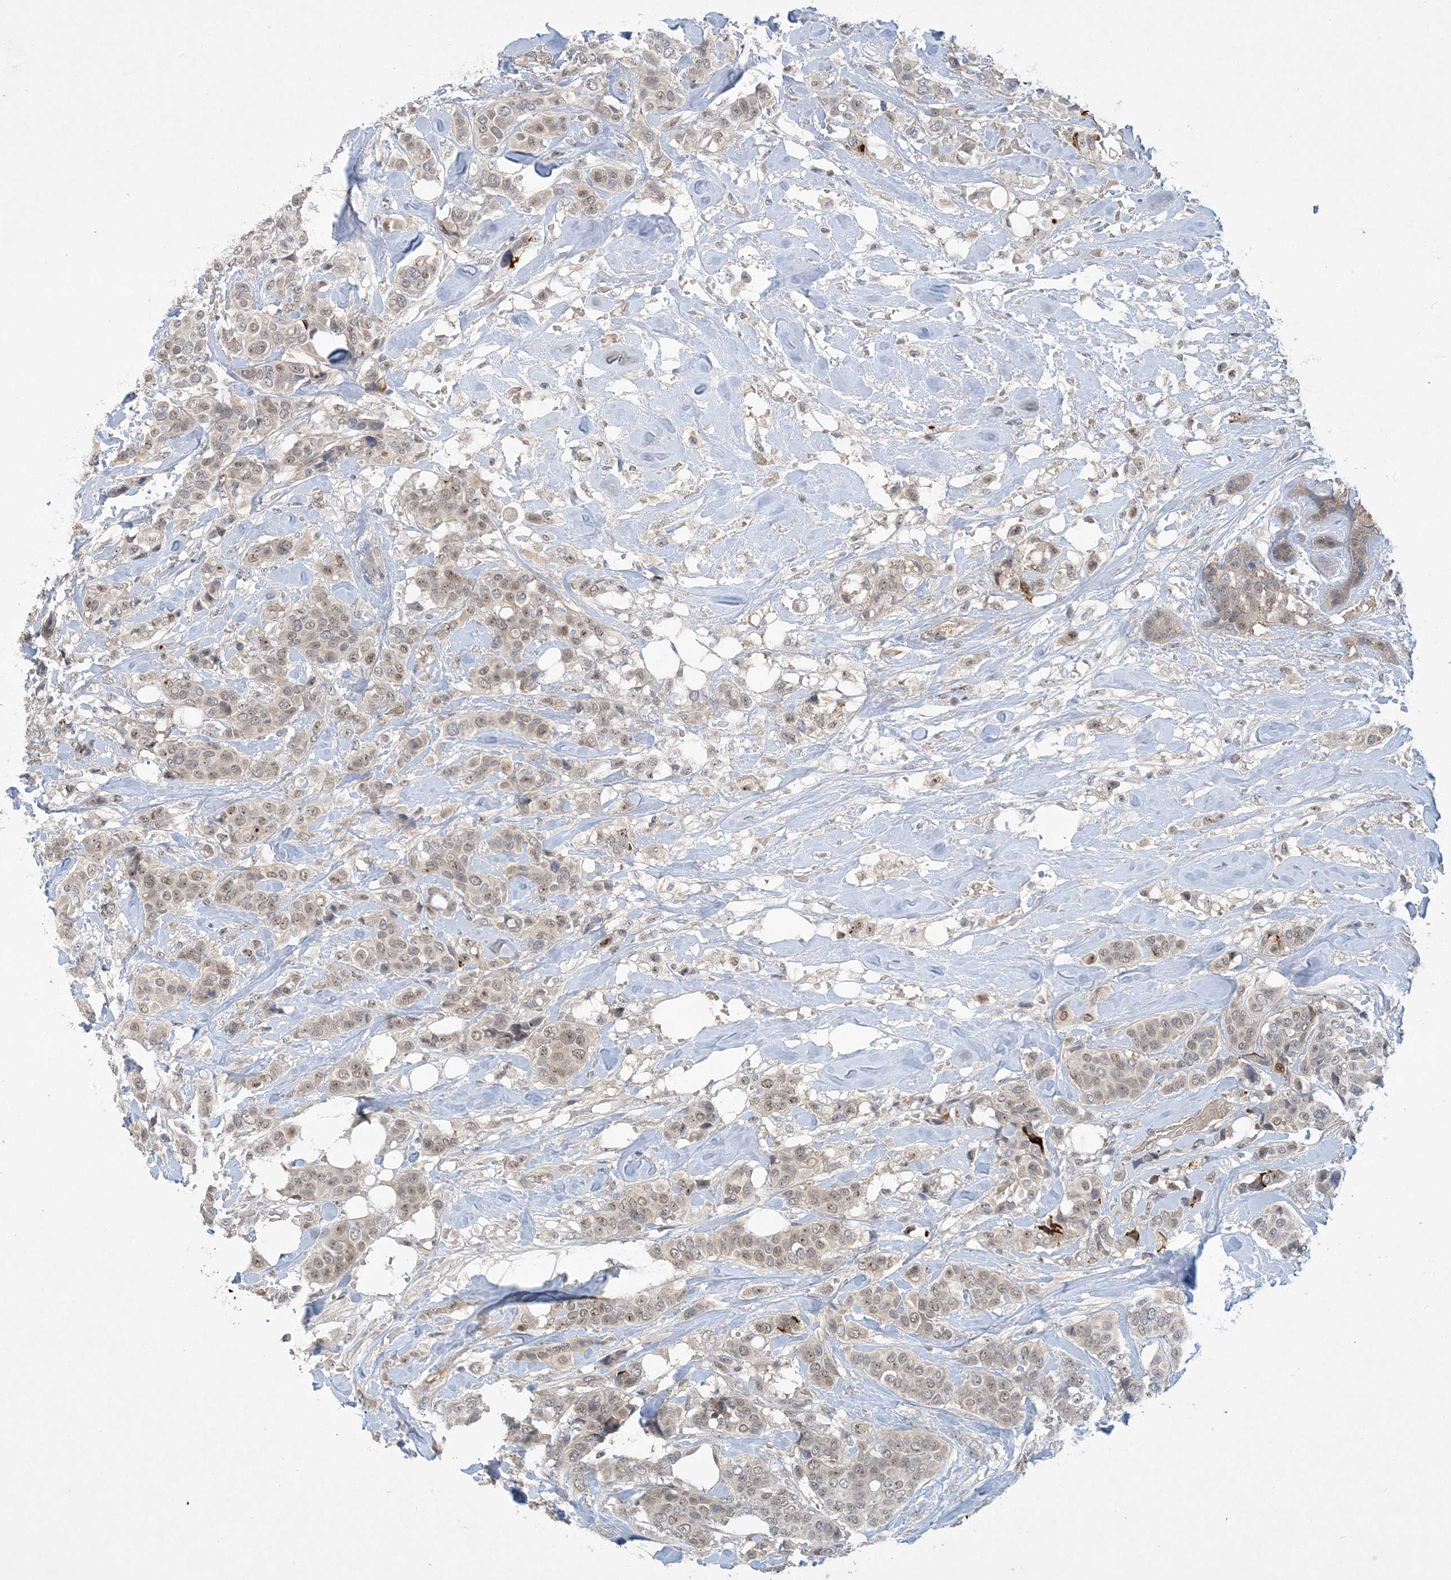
{"staining": {"intensity": "weak", "quantity": ">75%", "location": "nuclear"}, "tissue": "breast cancer", "cell_type": "Tumor cells", "image_type": "cancer", "snomed": [{"axis": "morphology", "description": "Lobular carcinoma"}, {"axis": "topography", "description": "Breast"}], "caption": "This is a micrograph of immunohistochemistry staining of breast cancer (lobular carcinoma), which shows weak staining in the nuclear of tumor cells.", "gene": "UBE2E1", "patient": {"sex": "female", "age": 51}}